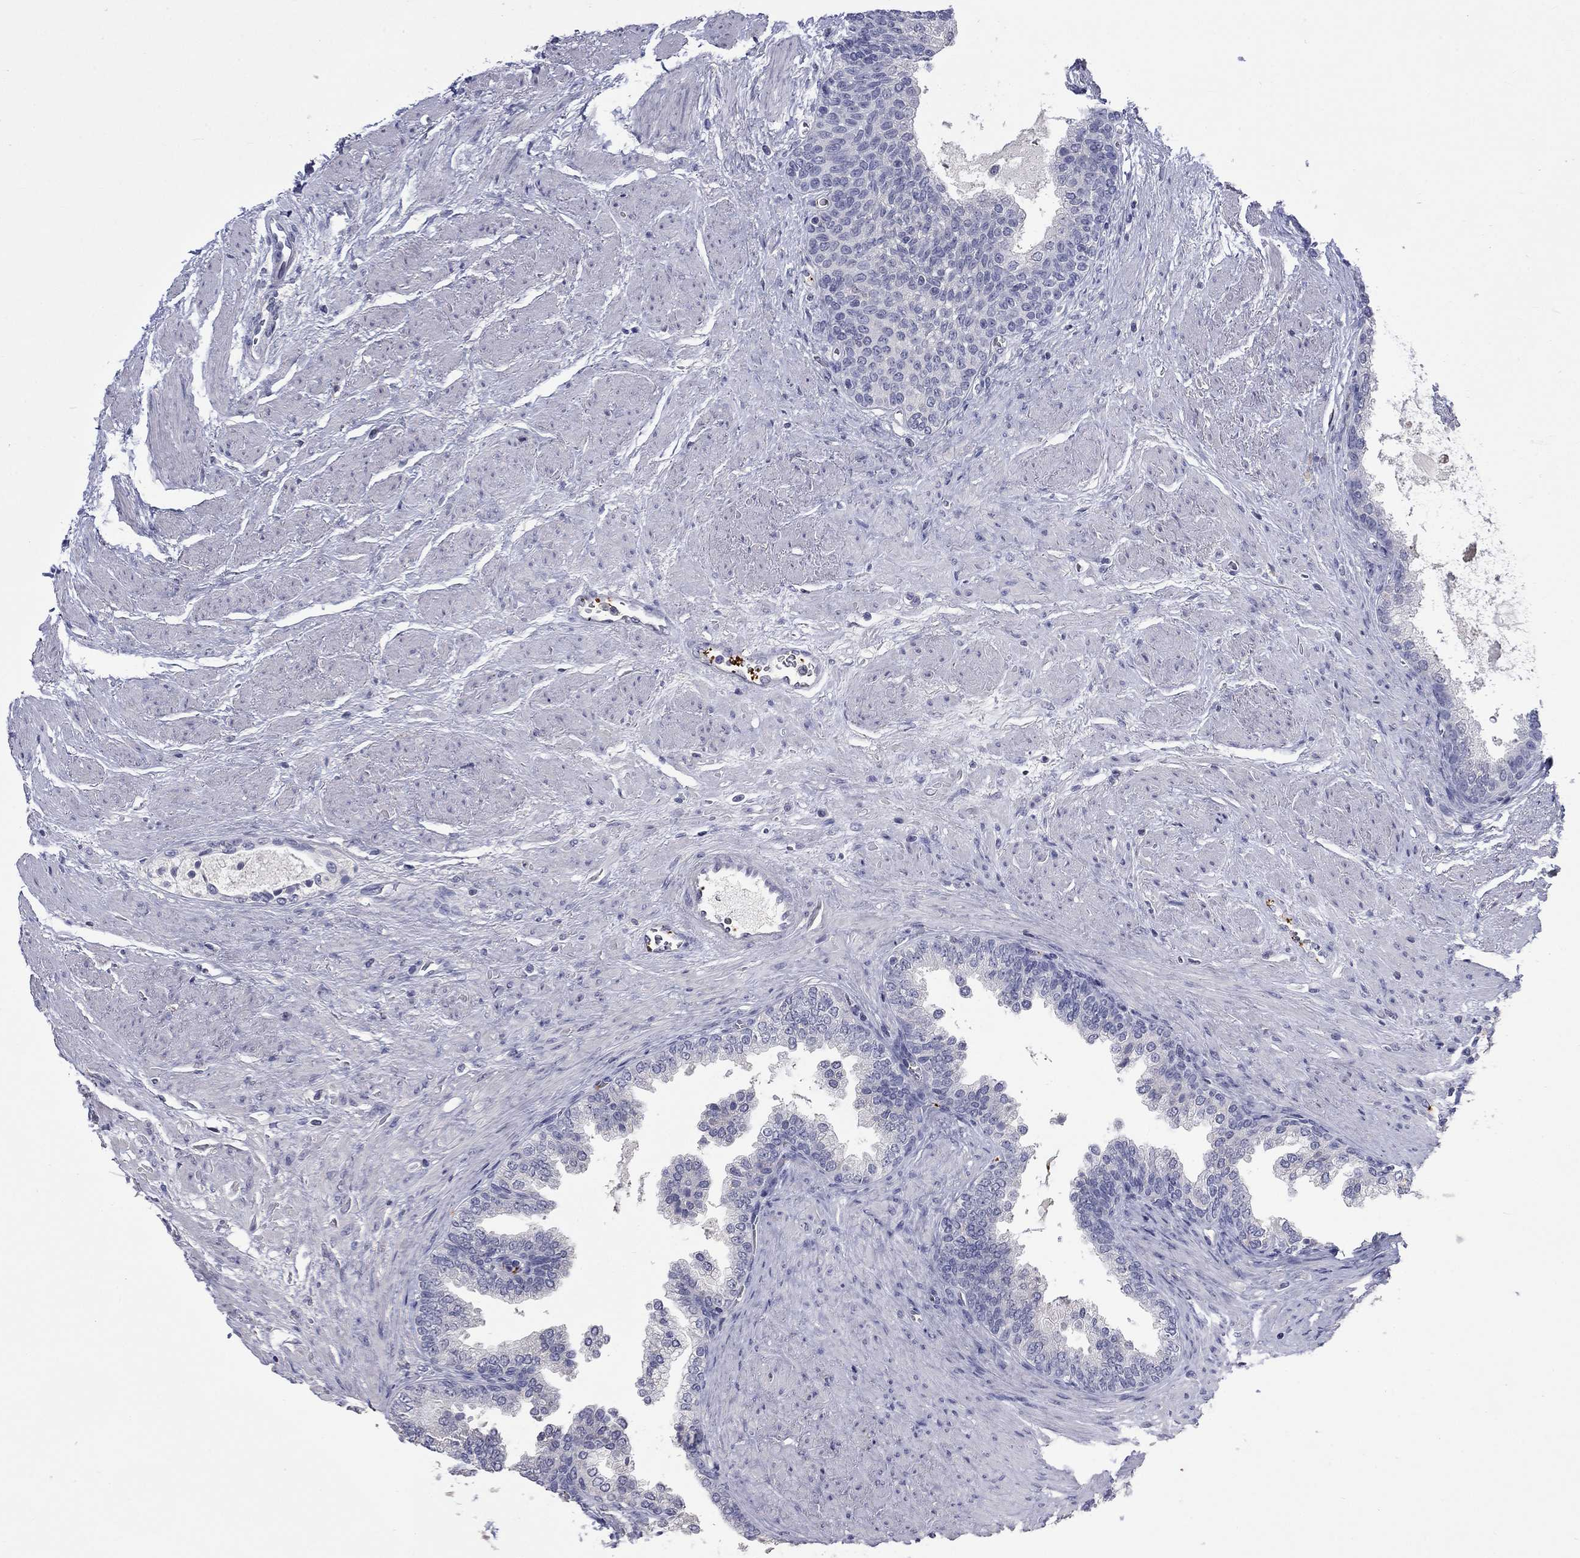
{"staining": {"intensity": "negative", "quantity": "none", "location": "none"}, "tissue": "prostate cancer", "cell_type": "Tumor cells", "image_type": "cancer", "snomed": [{"axis": "morphology", "description": "Adenocarcinoma, NOS"}, {"axis": "topography", "description": "Prostate and seminal vesicle, NOS"}, {"axis": "topography", "description": "Prostate"}], "caption": "IHC photomicrograph of human prostate cancer stained for a protein (brown), which displays no staining in tumor cells.", "gene": "PLEK", "patient": {"sex": "male", "age": 62}}